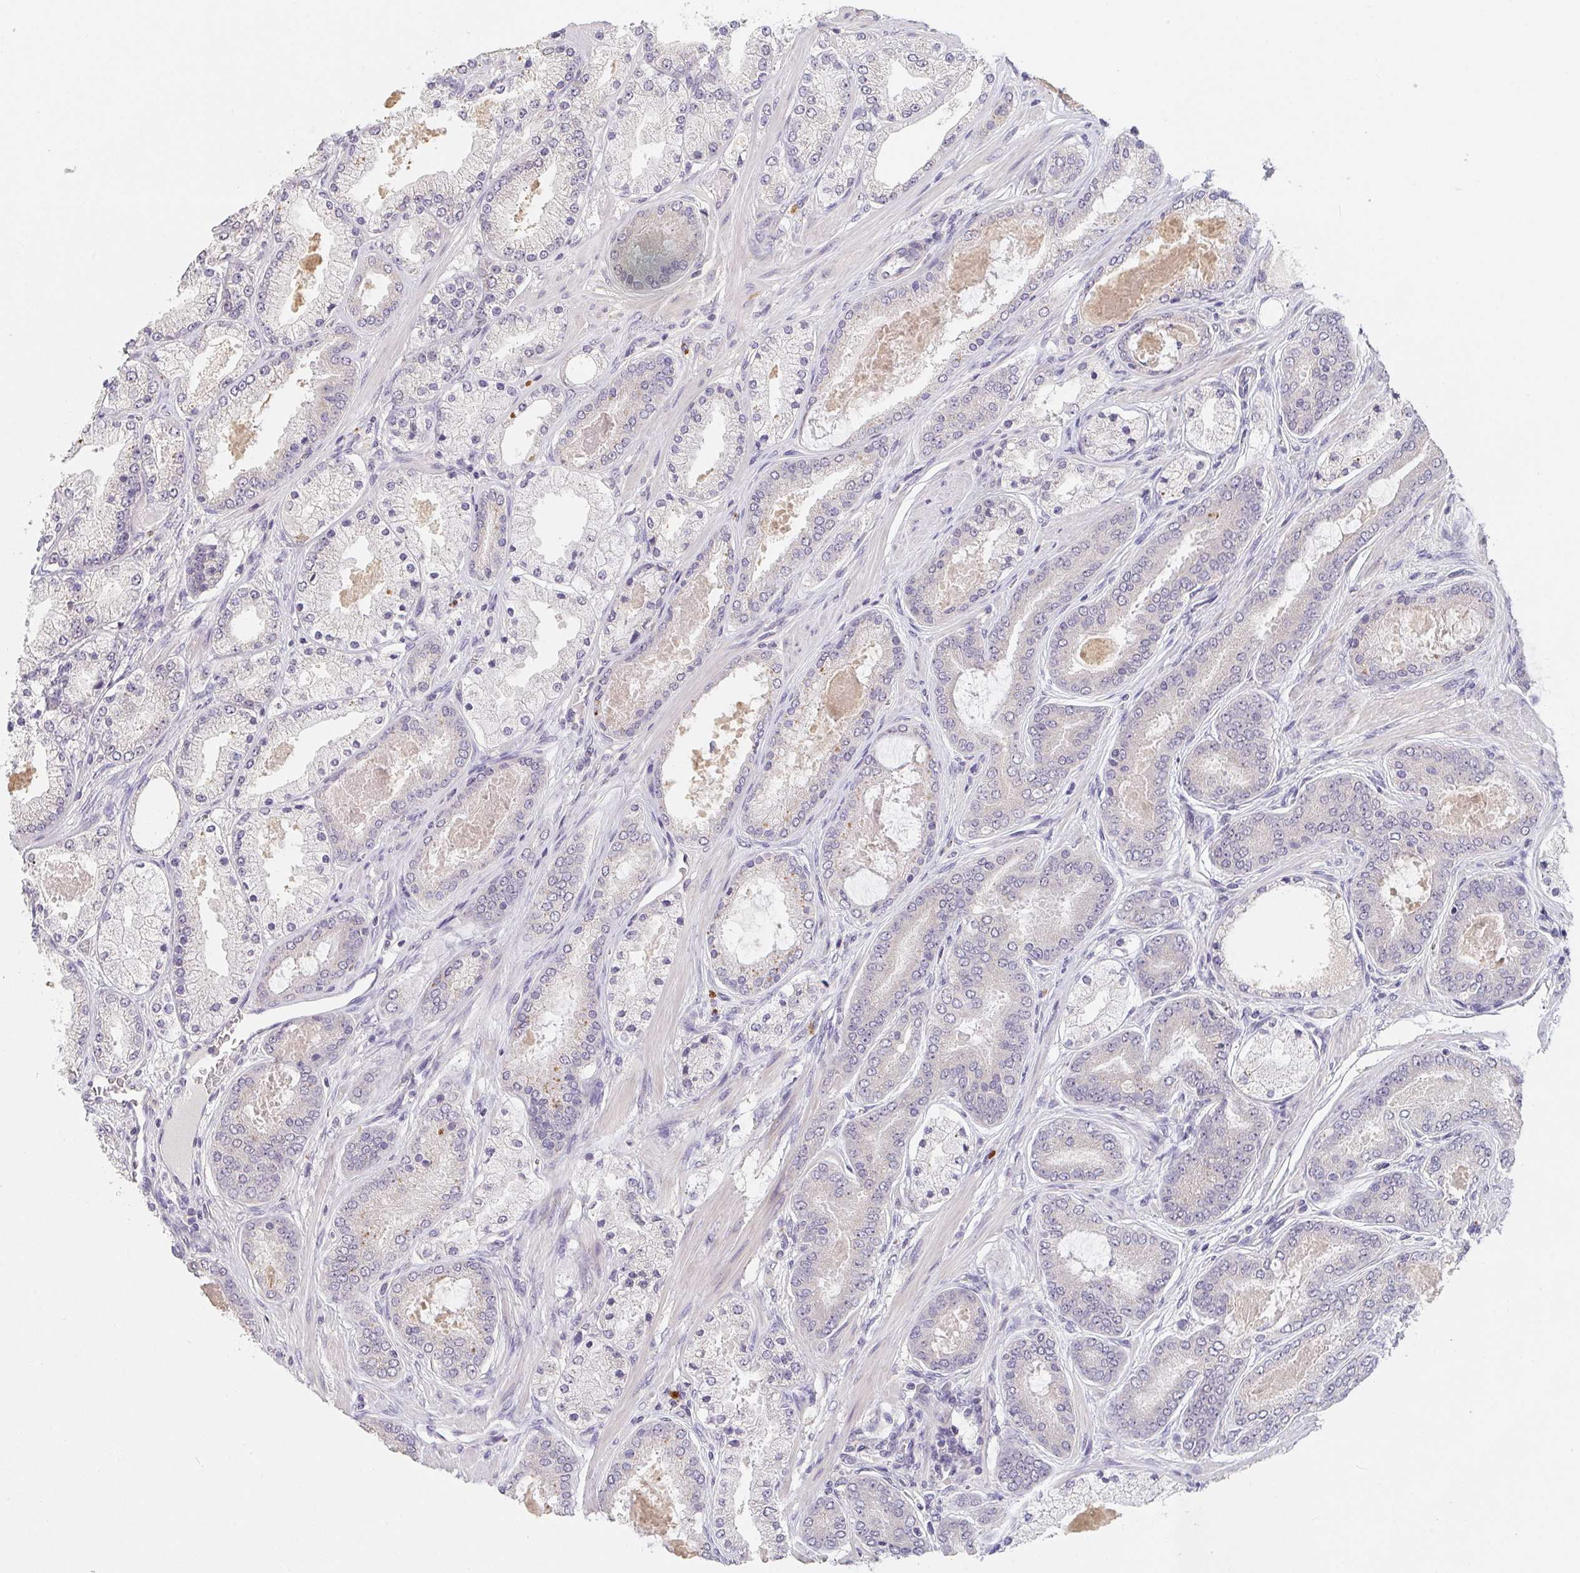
{"staining": {"intensity": "negative", "quantity": "none", "location": "none"}, "tissue": "prostate cancer", "cell_type": "Tumor cells", "image_type": "cancer", "snomed": [{"axis": "morphology", "description": "Adenocarcinoma, High grade"}, {"axis": "topography", "description": "Prostate"}], "caption": "Immunohistochemistry (IHC) of human prostate cancer (adenocarcinoma (high-grade)) exhibits no expression in tumor cells.", "gene": "TMEM219", "patient": {"sex": "male", "age": 63}}